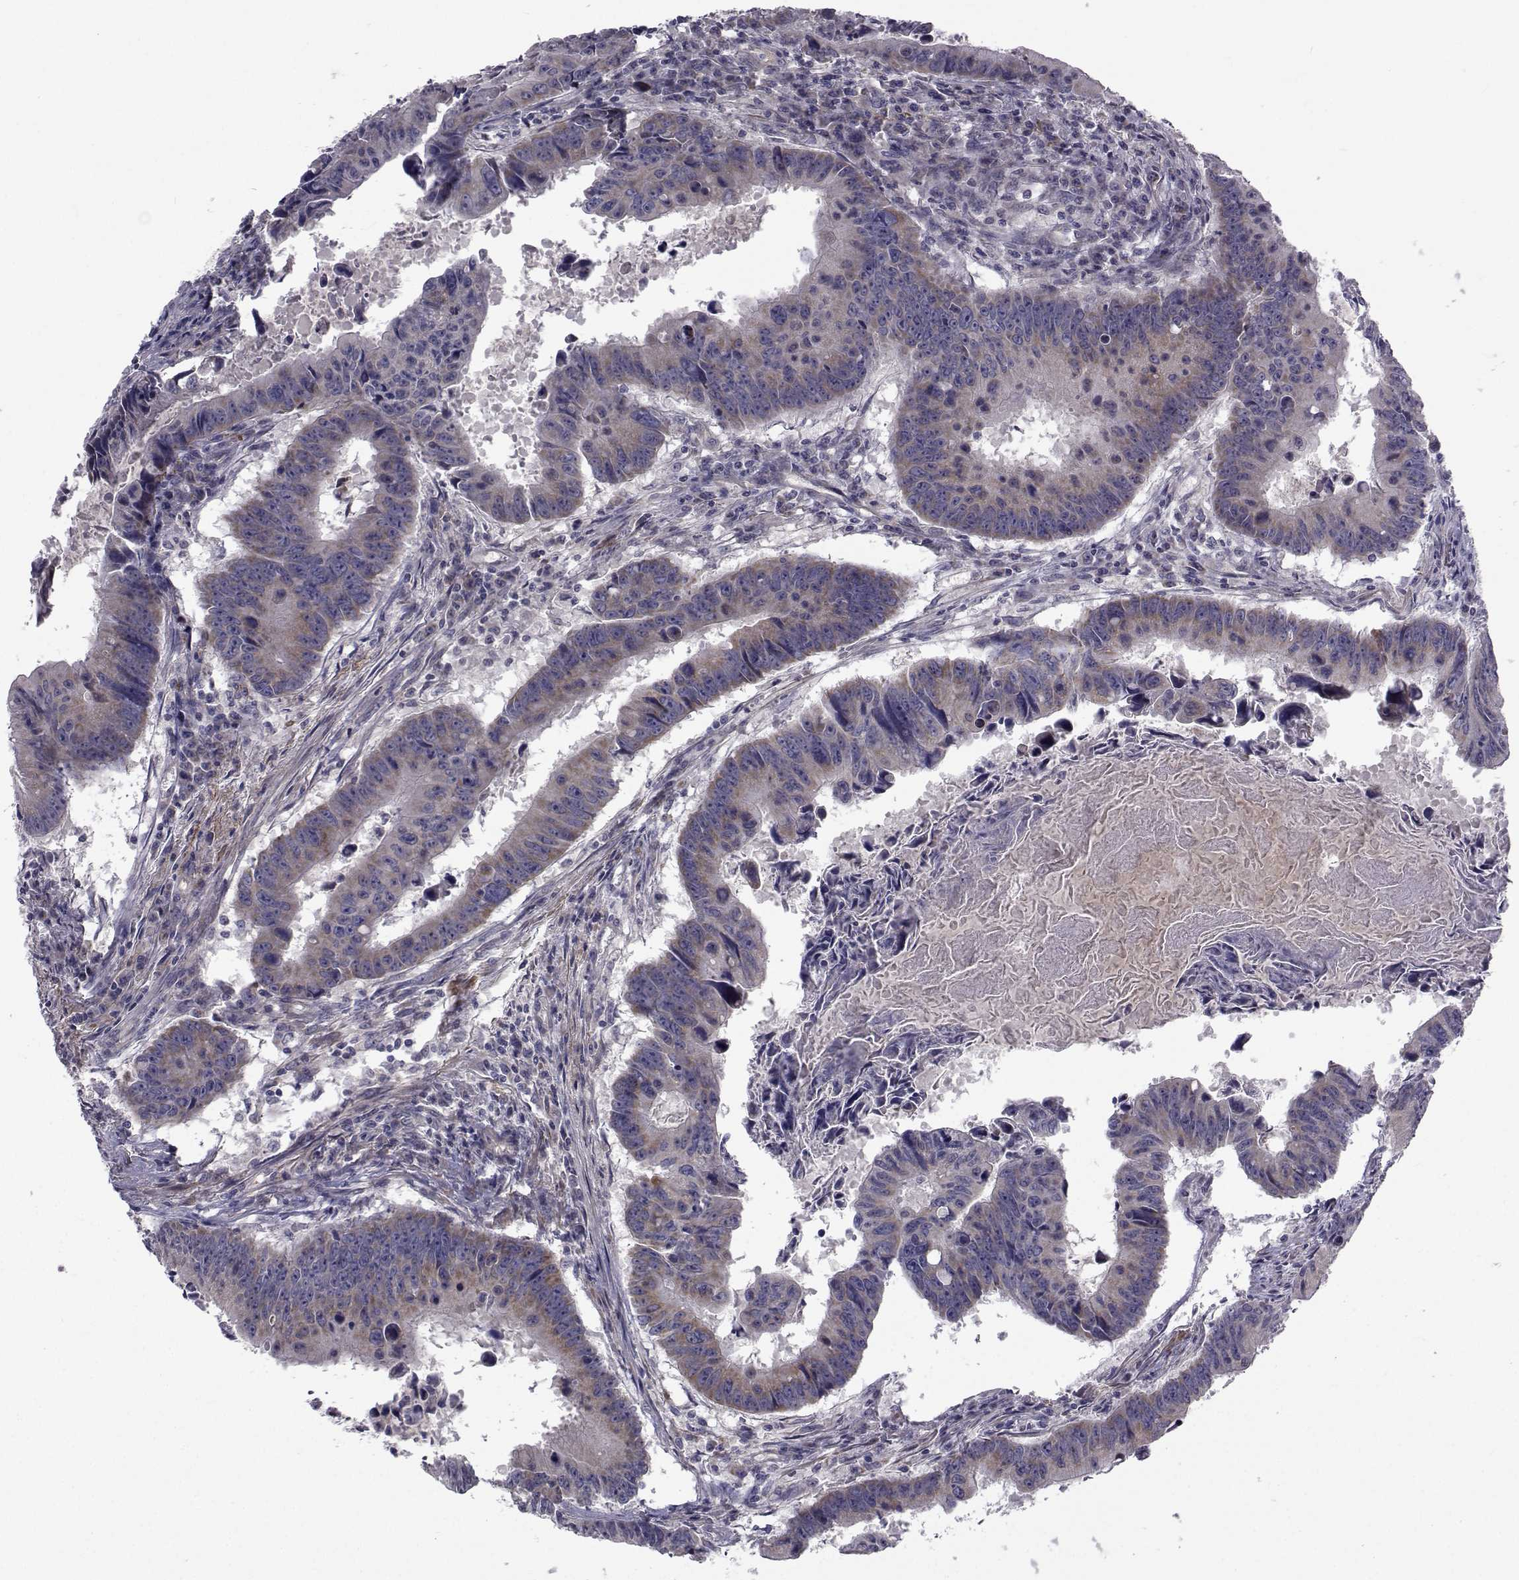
{"staining": {"intensity": "weak", "quantity": "25%-75%", "location": "cytoplasmic/membranous"}, "tissue": "colorectal cancer", "cell_type": "Tumor cells", "image_type": "cancer", "snomed": [{"axis": "morphology", "description": "Adenocarcinoma, NOS"}, {"axis": "topography", "description": "Colon"}], "caption": "Protein staining exhibits weak cytoplasmic/membranous expression in about 25%-75% of tumor cells in colorectal adenocarcinoma.", "gene": "CFAP74", "patient": {"sex": "female", "age": 87}}